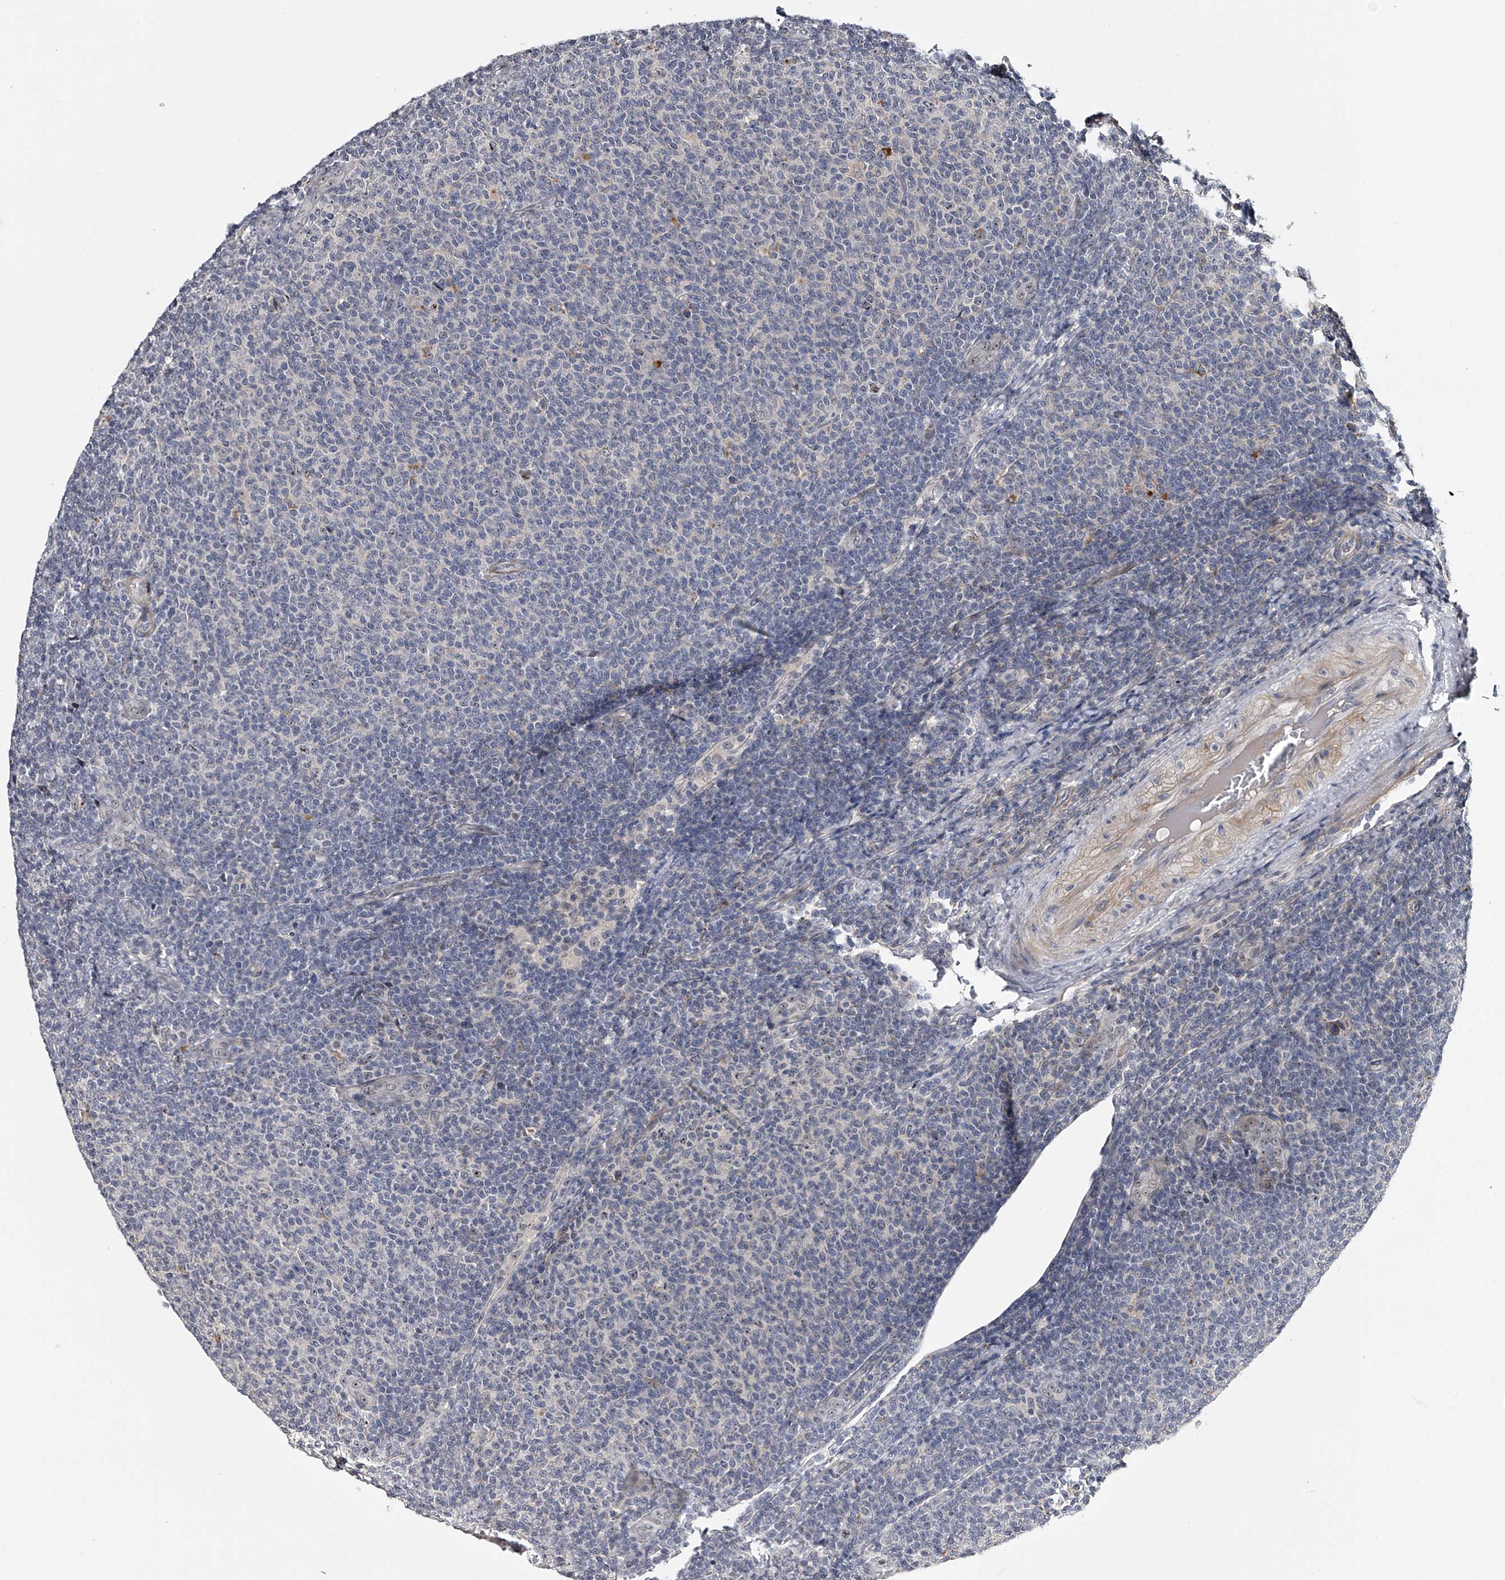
{"staining": {"intensity": "negative", "quantity": "none", "location": "none"}, "tissue": "lymphoma", "cell_type": "Tumor cells", "image_type": "cancer", "snomed": [{"axis": "morphology", "description": "Malignant lymphoma, non-Hodgkin's type, Low grade"}, {"axis": "topography", "description": "Lymph node"}], "caption": "This micrograph is of malignant lymphoma, non-Hodgkin's type (low-grade) stained with immunohistochemistry (IHC) to label a protein in brown with the nuclei are counter-stained blue. There is no expression in tumor cells. The staining is performed using DAB brown chromogen with nuclei counter-stained in using hematoxylin.", "gene": "MDN1", "patient": {"sex": "male", "age": 66}}